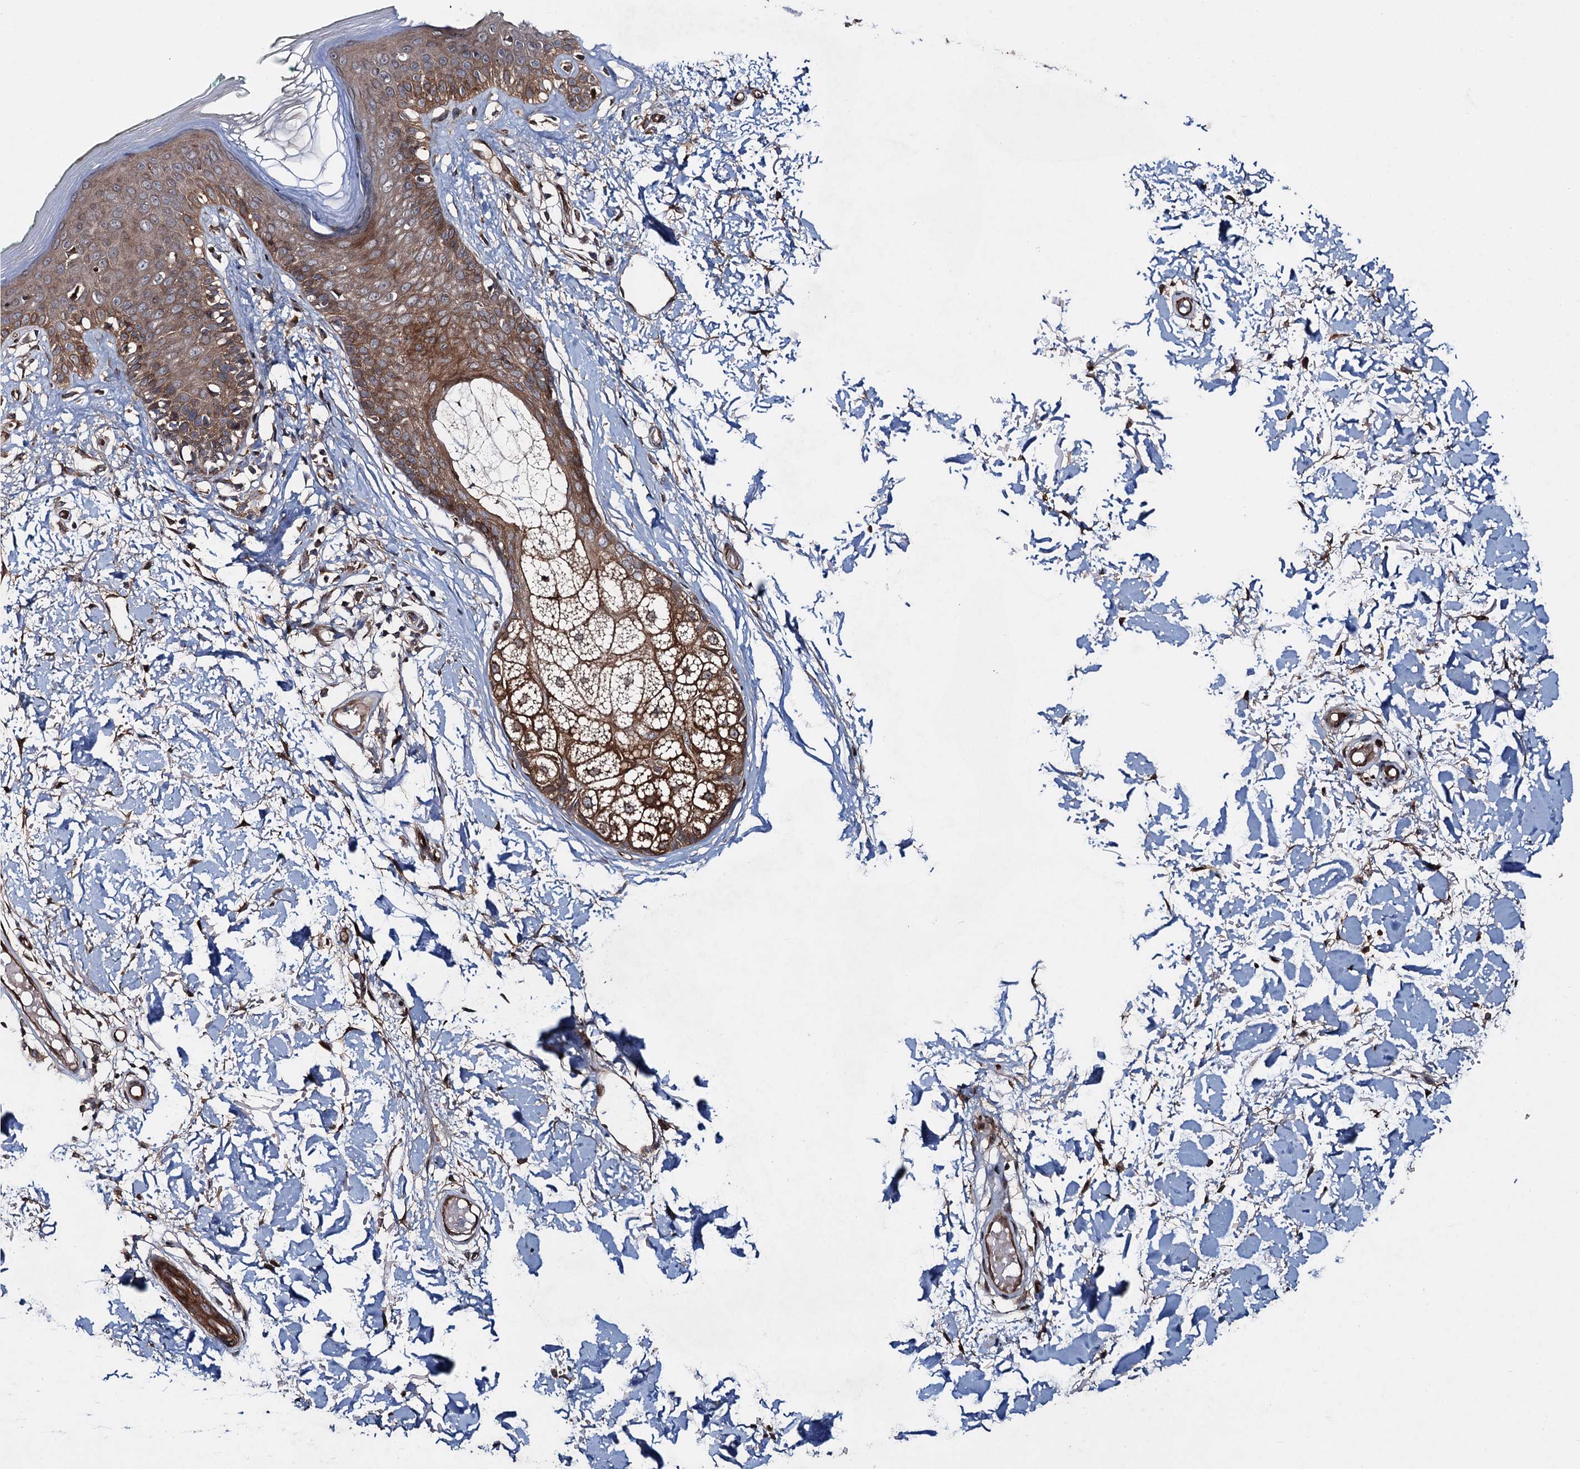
{"staining": {"intensity": "strong", "quantity": ">75%", "location": "cytoplasmic/membranous"}, "tissue": "skin", "cell_type": "Fibroblasts", "image_type": "normal", "snomed": [{"axis": "morphology", "description": "Normal tissue, NOS"}, {"axis": "topography", "description": "Skin"}], "caption": "A high-resolution photomicrograph shows immunohistochemistry staining of unremarkable skin, which displays strong cytoplasmic/membranous positivity in approximately >75% of fibroblasts.", "gene": "RHOBTB1", "patient": {"sex": "male", "age": 62}}